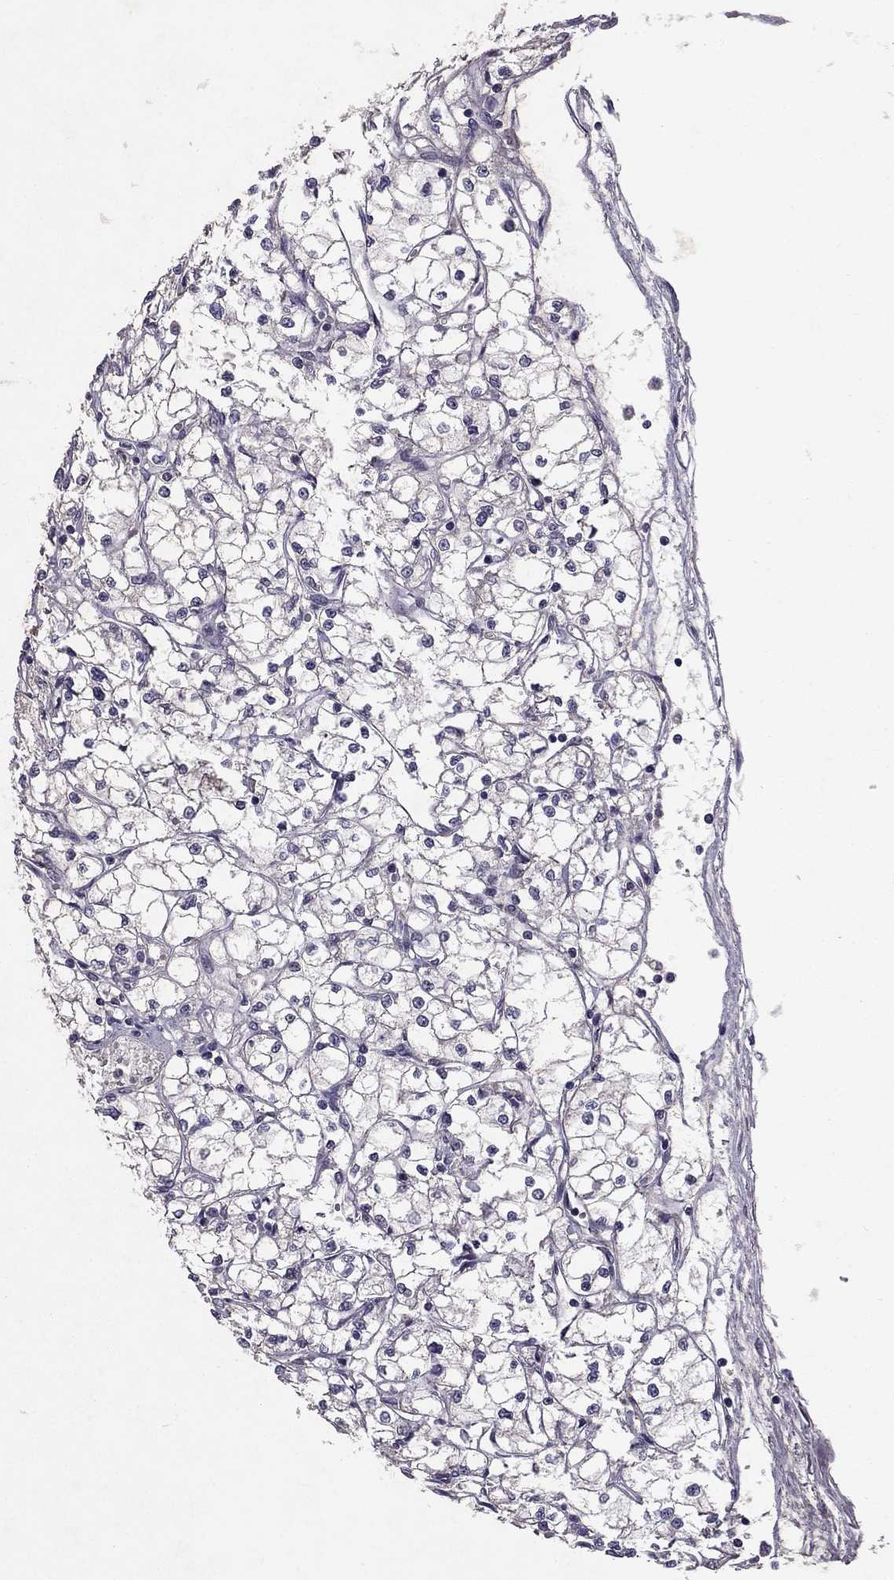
{"staining": {"intensity": "negative", "quantity": "none", "location": "none"}, "tissue": "renal cancer", "cell_type": "Tumor cells", "image_type": "cancer", "snomed": [{"axis": "morphology", "description": "Adenocarcinoma, NOS"}, {"axis": "topography", "description": "Kidney"}], "caption": "High magnification brightfield microscopy of renal cancer stained with DAB (3,3'-diaminobenzidine) (brown) and counterstained with hematoxylin (blue): tumor cells show no significant positivity.", "gene": "ESR2", "patient": {"sex": "male", "age": 67}}